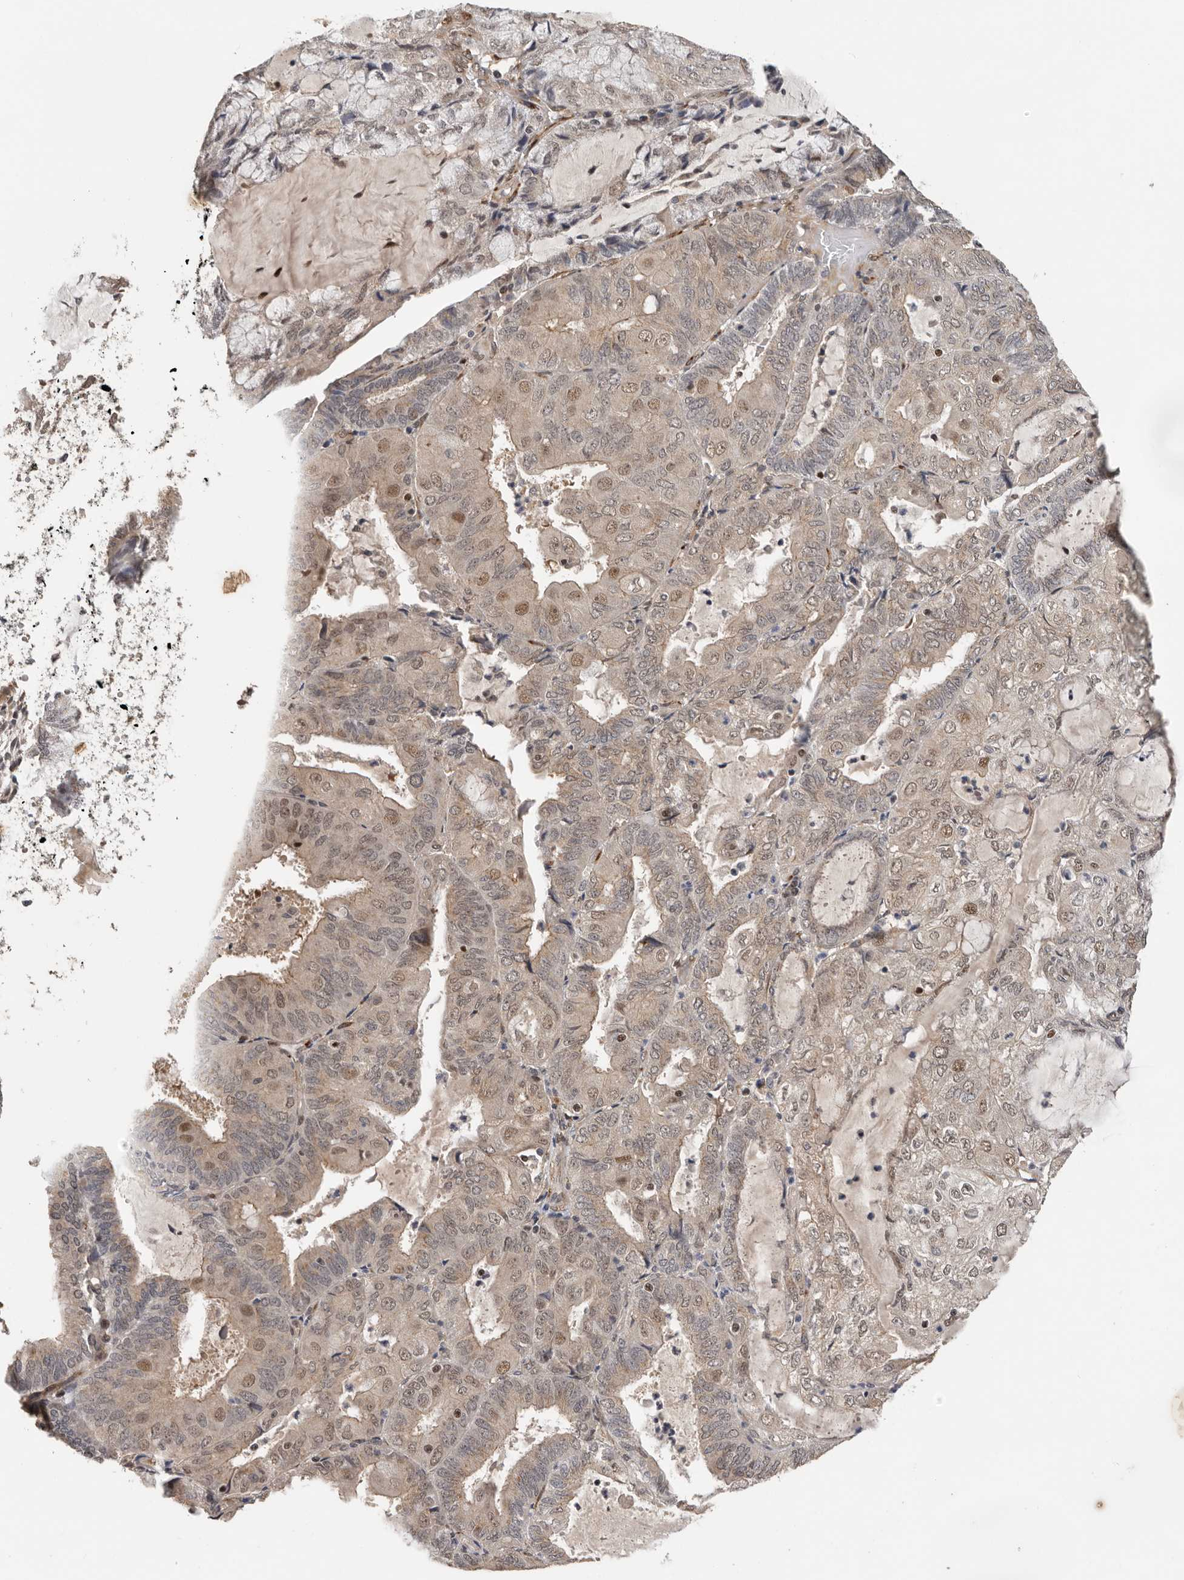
{"staining": {"intensity": "moderate", "quantity": ">75%", "location": "nuclear"}, "tissue": "endometrial cancer", "cell_type": "Tumor cells", "image_type": "cancer", "snomed": [{"axis": "morphology", "description": "Adenocarcinoma, NOS"}, {"axis": "topography", "description": "Endometrium"}], "caption": "Protein analysis of adenocarcinoma (endometrial) tissue exhibits moderate nuclear staining in approximately >75% of tumor cells.", "gene": "HENMT1", "patient": {"sex": "female", "age": 81}}